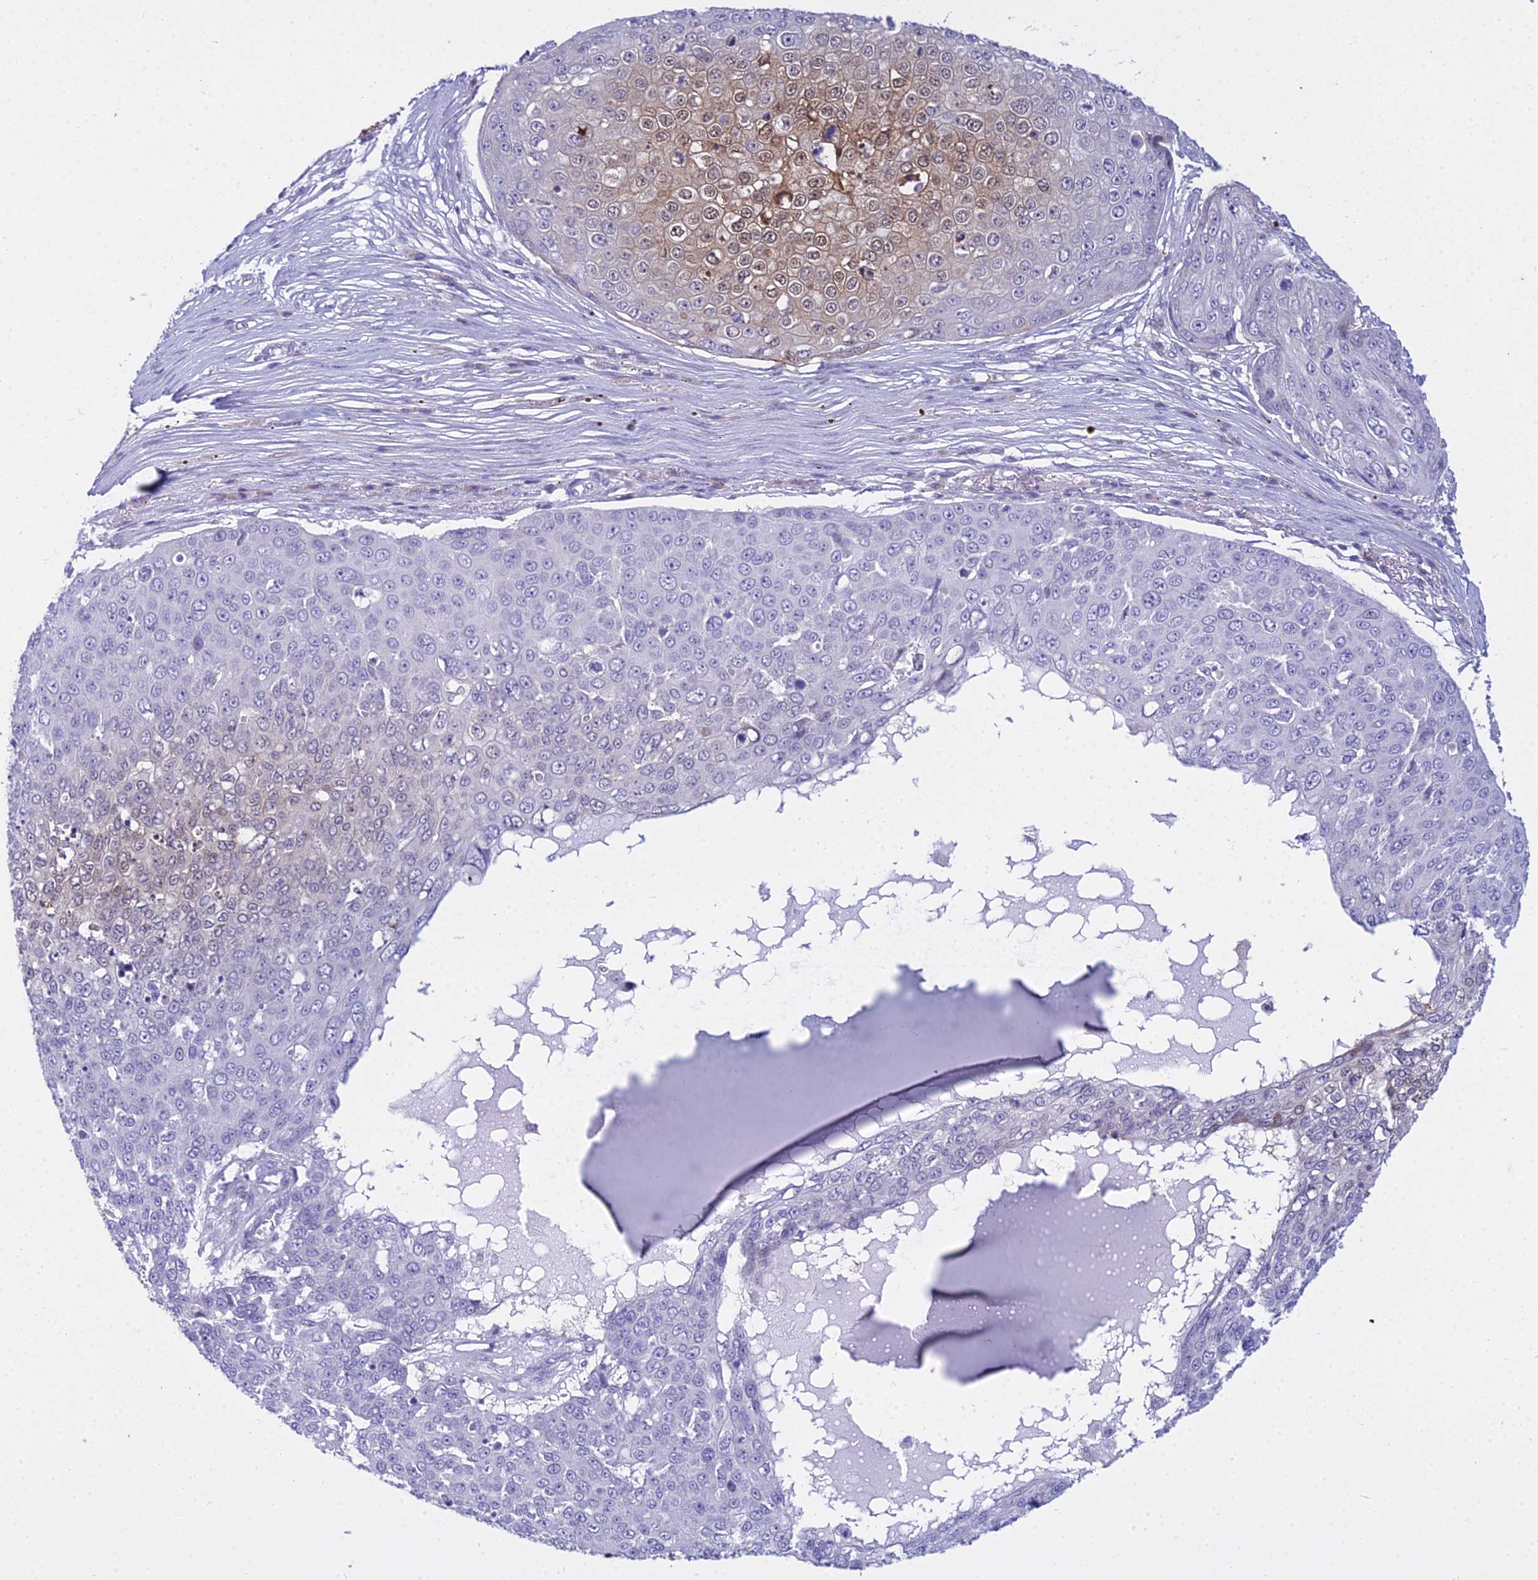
{"staining": {"intensity": "moderate", "quantity": "<25%", "location": "nuclear"}, "tissue": "skin cancer", "cell_type": "Tumor cells", "image_type": "cancer", "snomed": [{"axis": "morphology", "description": "Squamous cell carcinoma, NOS"}, {"axis": "topography", "description": "Skin"}], "caption": "Protein staining shows moderate nuclear positivity in about <25% of tumor cells in squamous cell carcinoma (skin).", "gene": "ZMIZ1", "patient": {"sex": "male", "age": 71}}